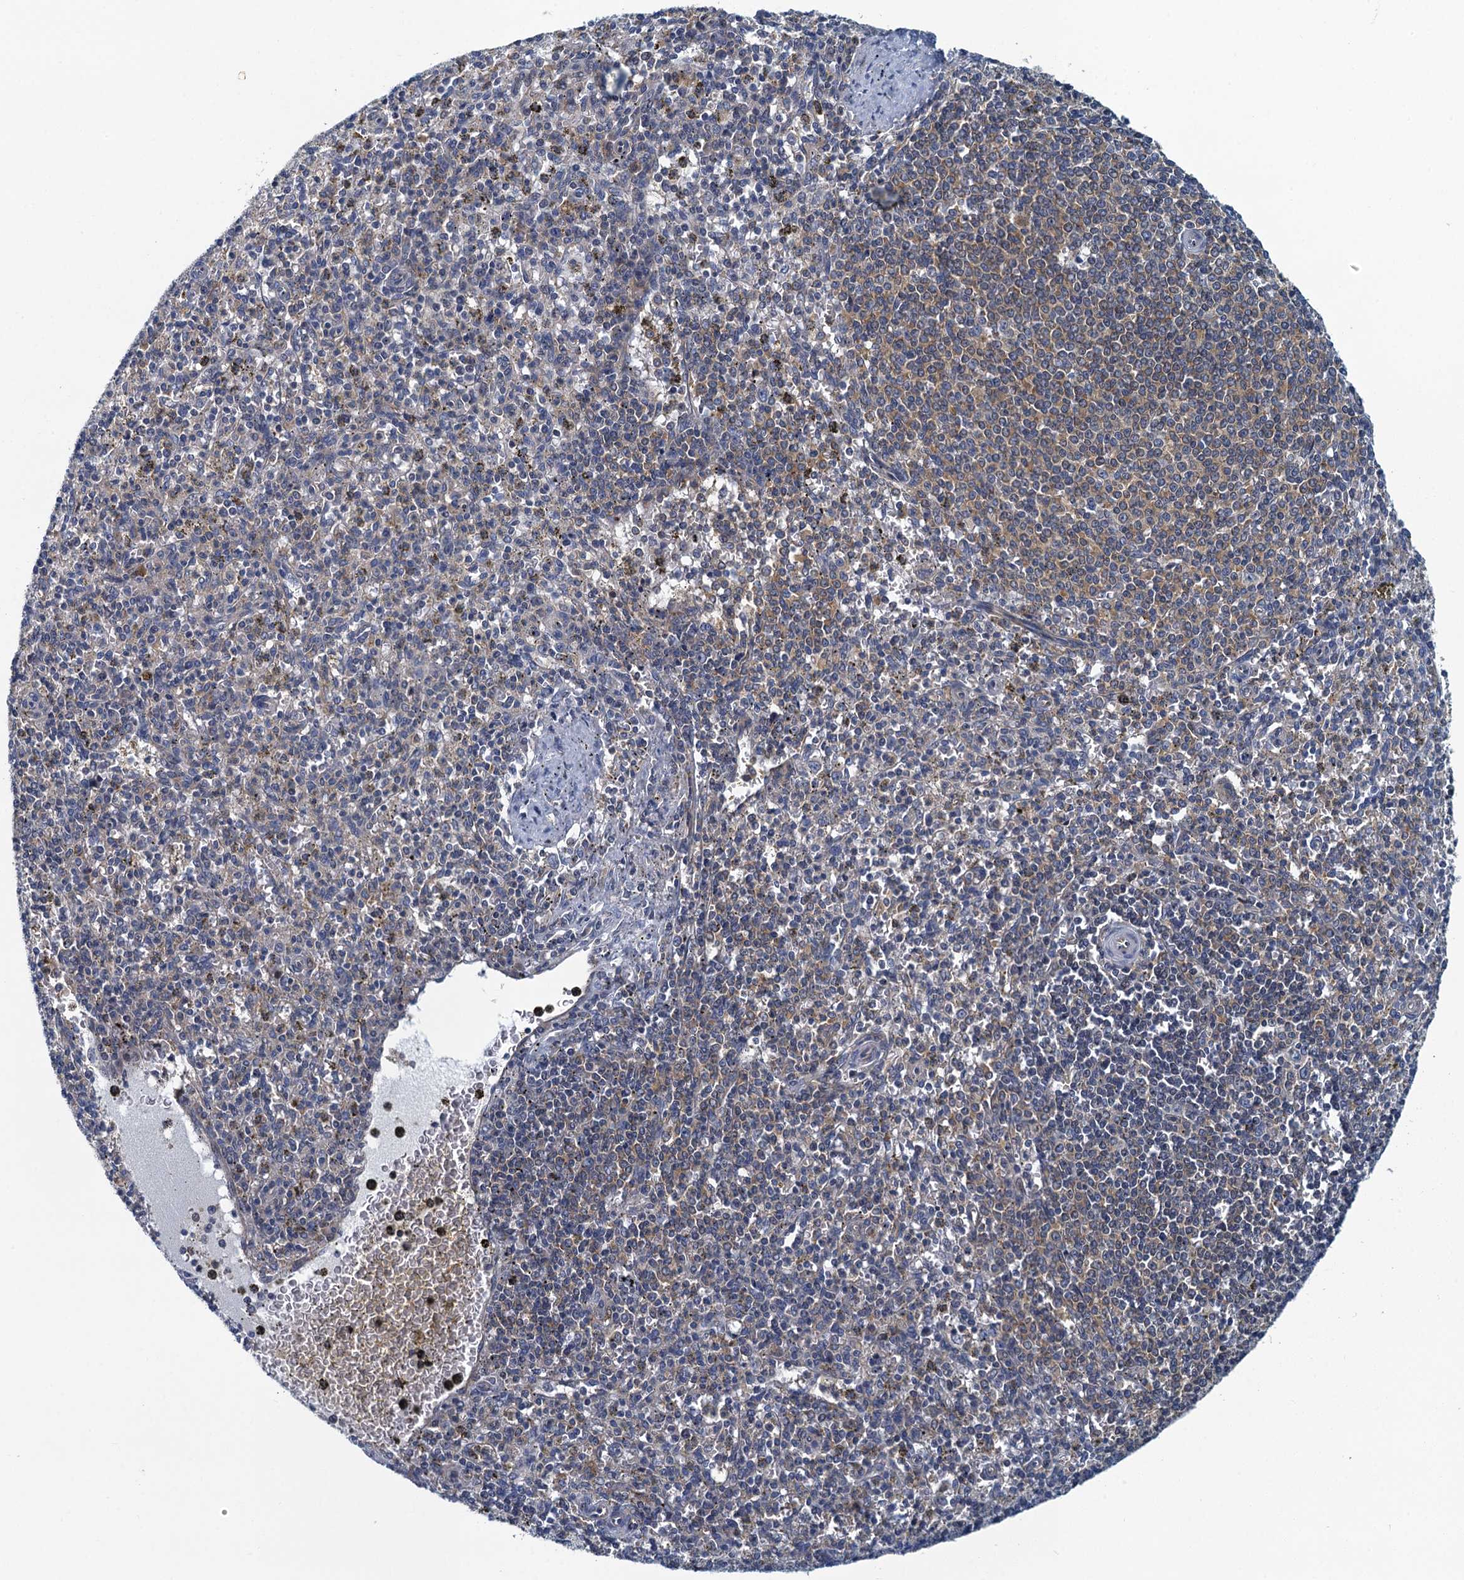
{"staining": {"intensity": "weak", "quantity": "<25%", "location": "cytoplasmic/membranous"}, "tissue": "spleen", "cell_type": "Cells in red pulp", "image_type": "normal", "snomed": [{"axis": "morphology", "description": "Normal tissue, NOS"}, {"axis": "topography", "description": "Spleen"}], "caption": "Cells in red pulp are negative for protein expression in normal human spleen. (DAB (3,3'-diaminobenzidine) IHC visualized using brightfield microscopy, high magnification).", "gene": "NCKAP1L", "patient": {"sex": "male", "age": 72}}